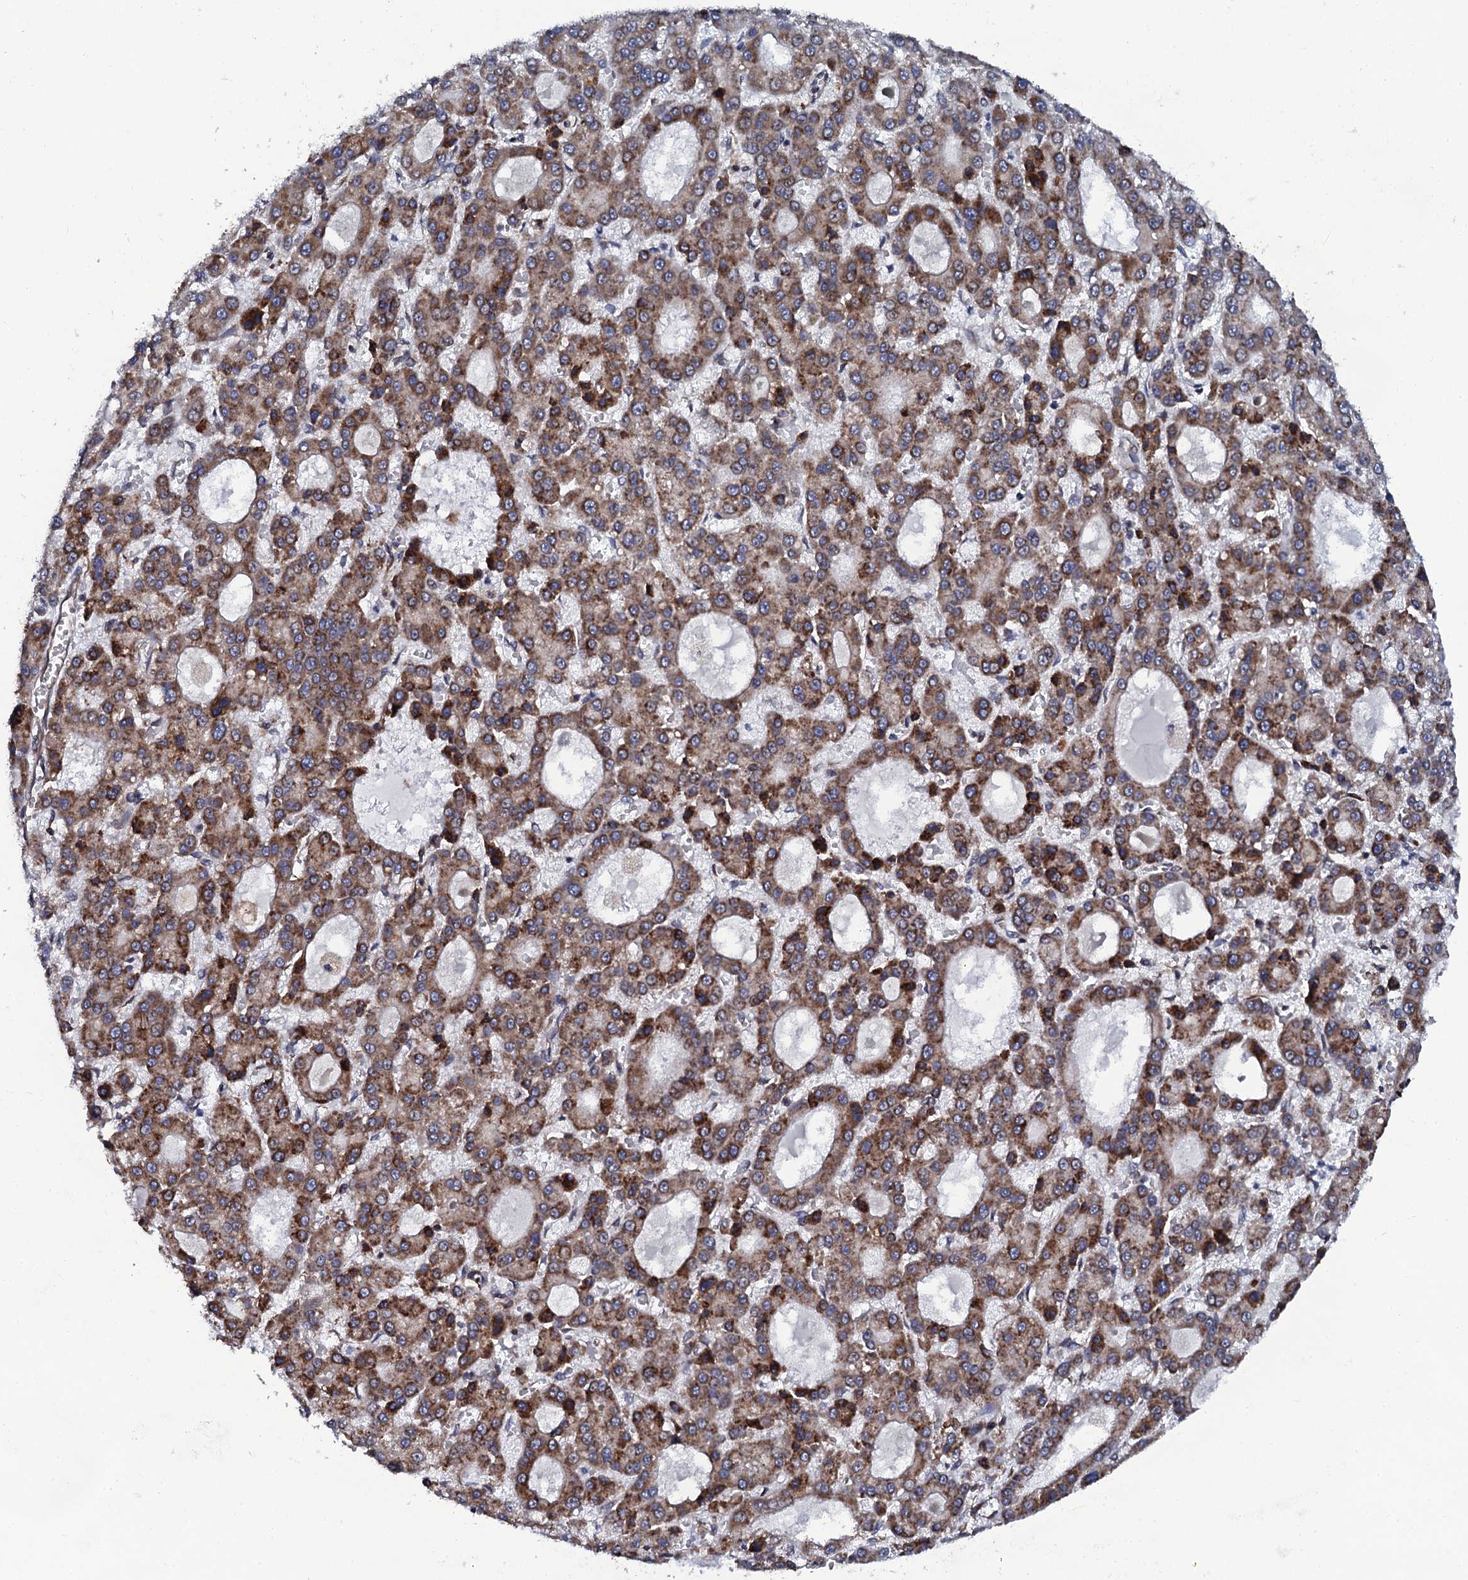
{"staining": {"intensity": "moderate", "quantity": ">75%", "location": "cytoplasmic/membranous"}, "tissue": "liver cancer", "cell_type": "Tumor cells", "image_type": "cancer", "snomed": [{"axis": "morphology", "description": "Carcinoma, Hepatocellular, NOS"}, {"axis": "topography", "description": "Liver"}], "caption": "This is a micrograph of IHC staining of liver hepatocellular carcinoma, which shows moderate staining in the cytoplasmic/membranous of tumor cells.", "gene": "SPTY2D1", "patient": {"sex": "male", "age": 70}}